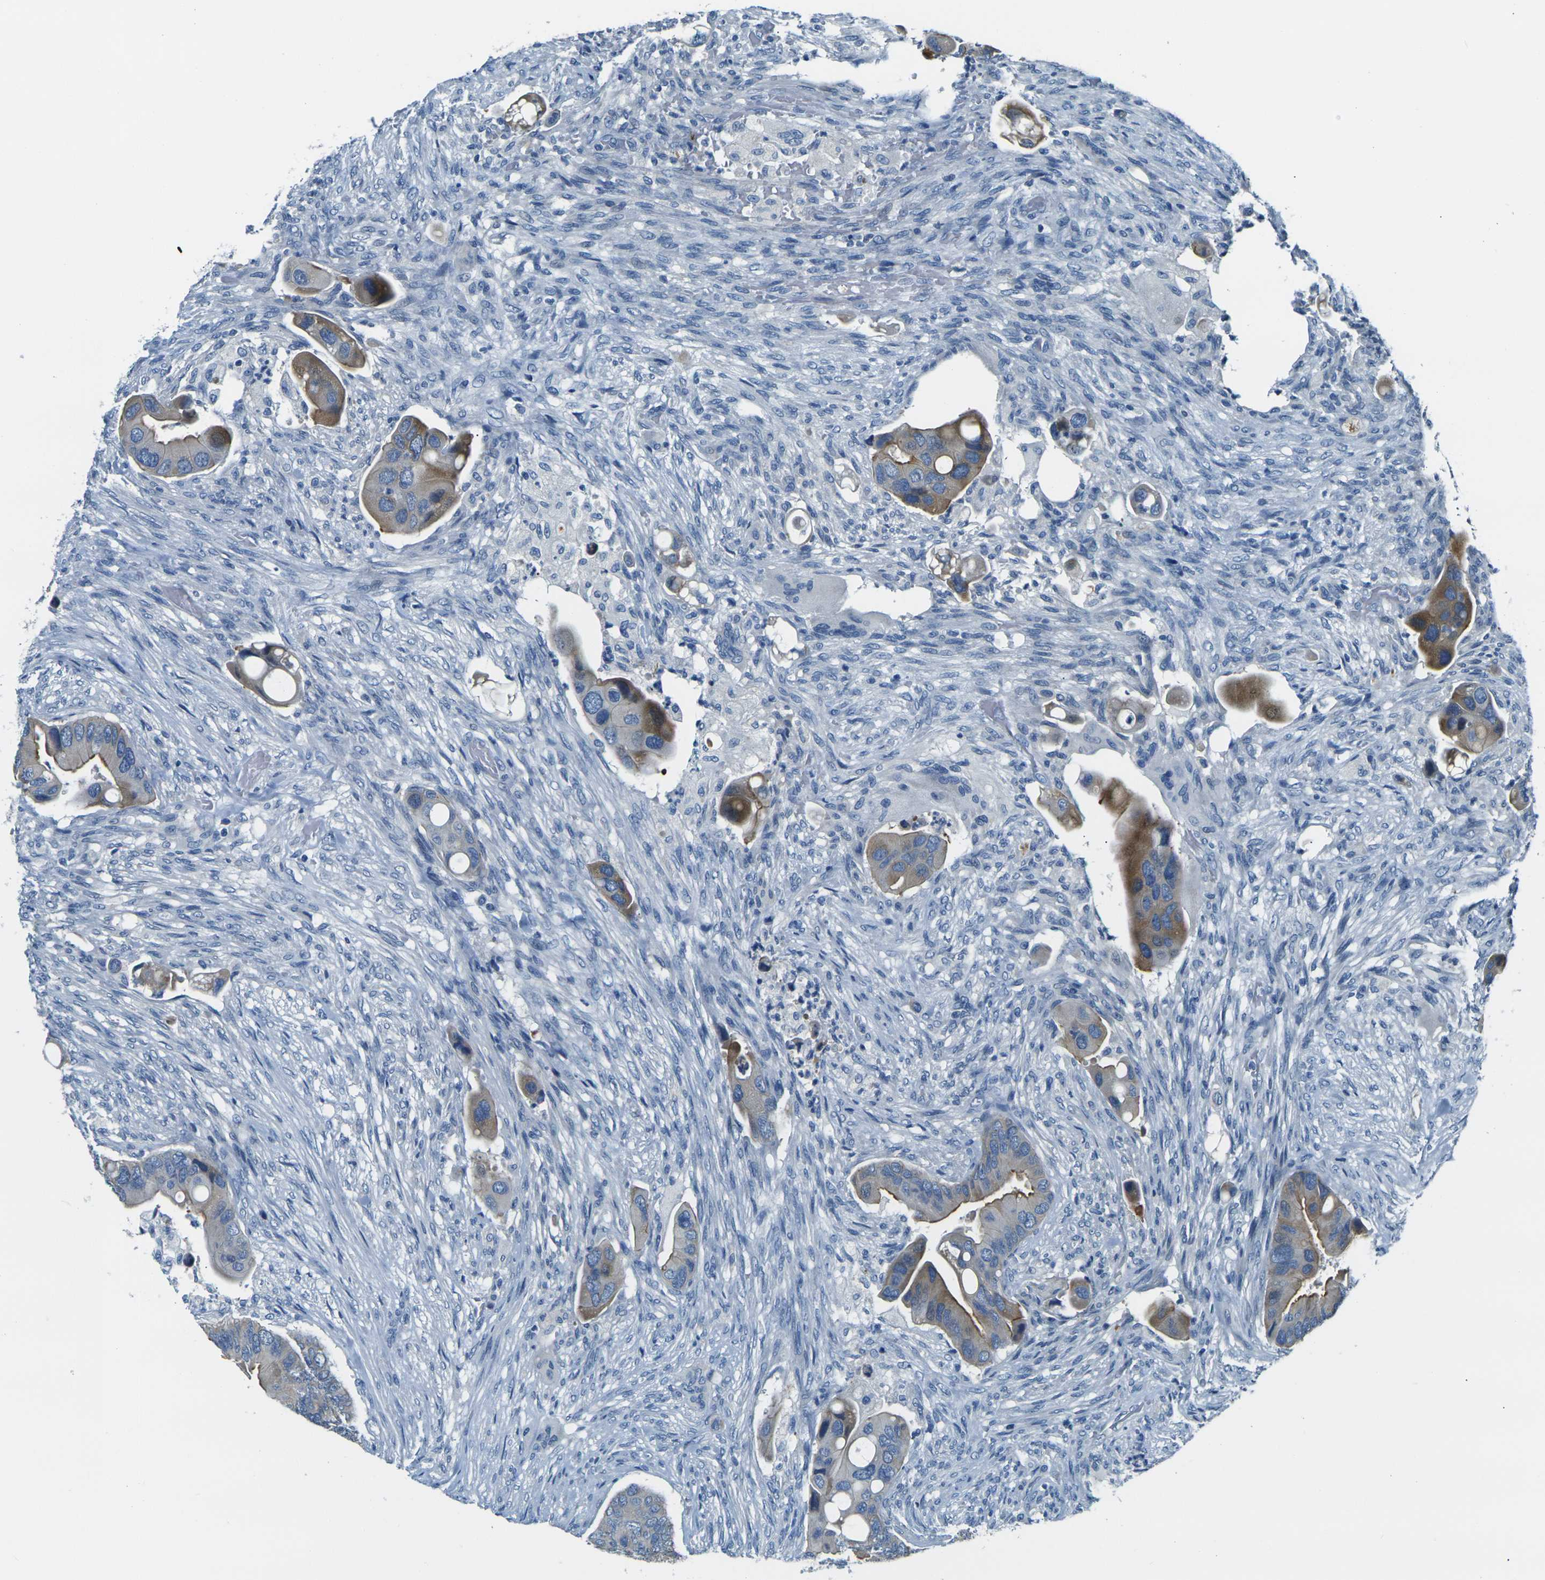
{"staining": {"intensity": "moderate", "quantity": "25%-75%", "location": "cytoplasmic/membranous"}, "tissue": "colorectal cancer", "cell_type": "Tumor cells", "image_type": "cancer", "snomed": [{"axis": "morphology", "description": "Adenocarcinoma, NOS"}, {"axis": "topography", "description": "Rectum"}], "caption": "Immunohistochemistry (IHC) histopathology image of neoplastic tissue: human colorectal adenocarcinoma stained using immunohistochemistry (IHC) reveals medium levels of moderate protein expression localized specifically in the cytoplasmic/membranous of tumor cells, appearing as a cytoplasmic/membranous brown color.", "gene": "SHISAL2B", "patient": {"sex": "female", "age": 57}}